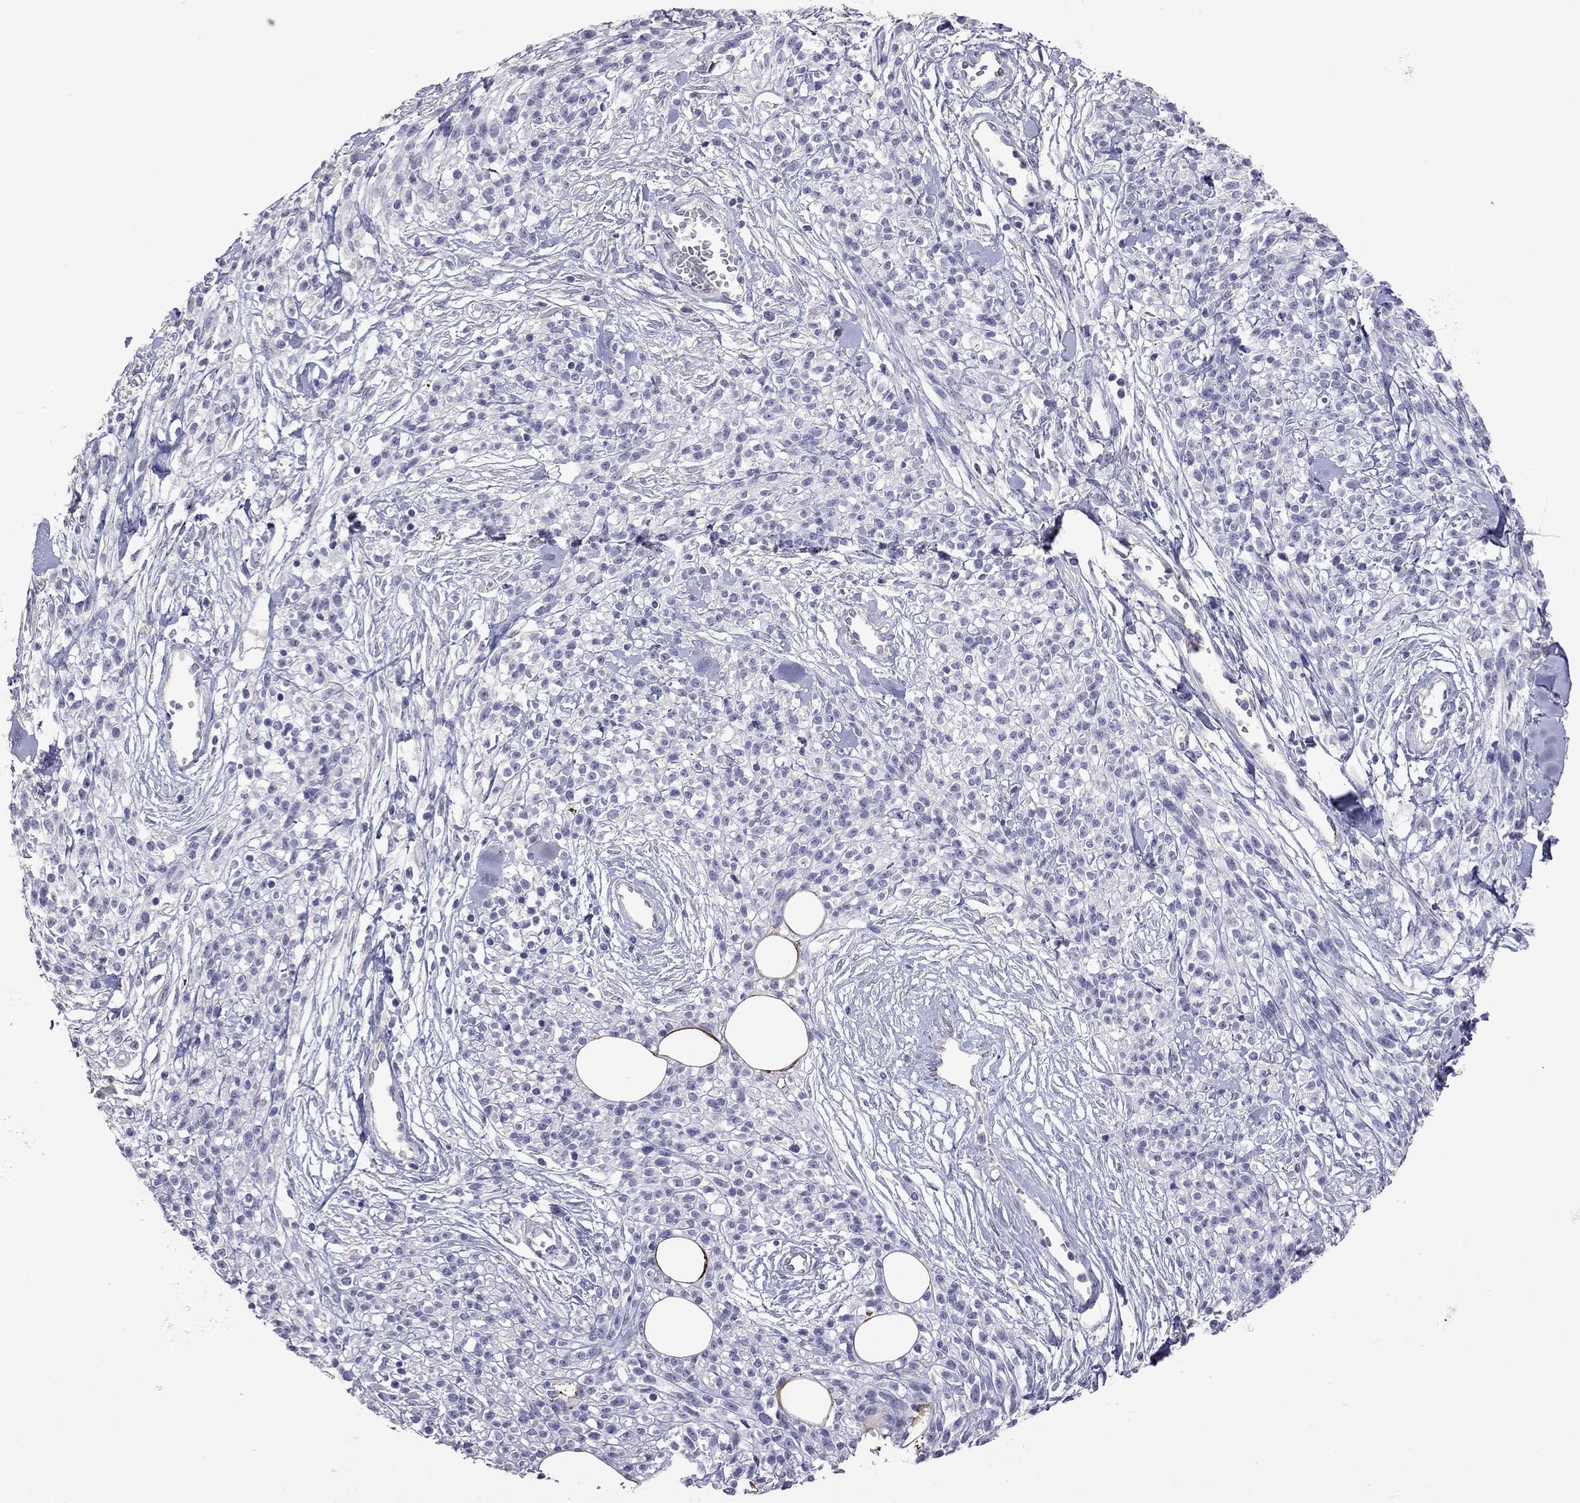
{"staining": {"intensity": "negative", "quantity": "none", "location": "none"}, "tissue": "melanoma", "cell_type": "Tumor cells", "image_type": "cancer", "snomed": [{"axis": "morphology", "description": "Malignant melanoma, NOS"}, {"axis": "topography", "description": "Skin"}, {"axis": "topography", "description": "Skin of trunk"}], "caption": "An image of human malignant melanoma is negative for staining in tumor cells.", "gene": "FEZ1", "patient": {"sex": "male", "age": 74}}